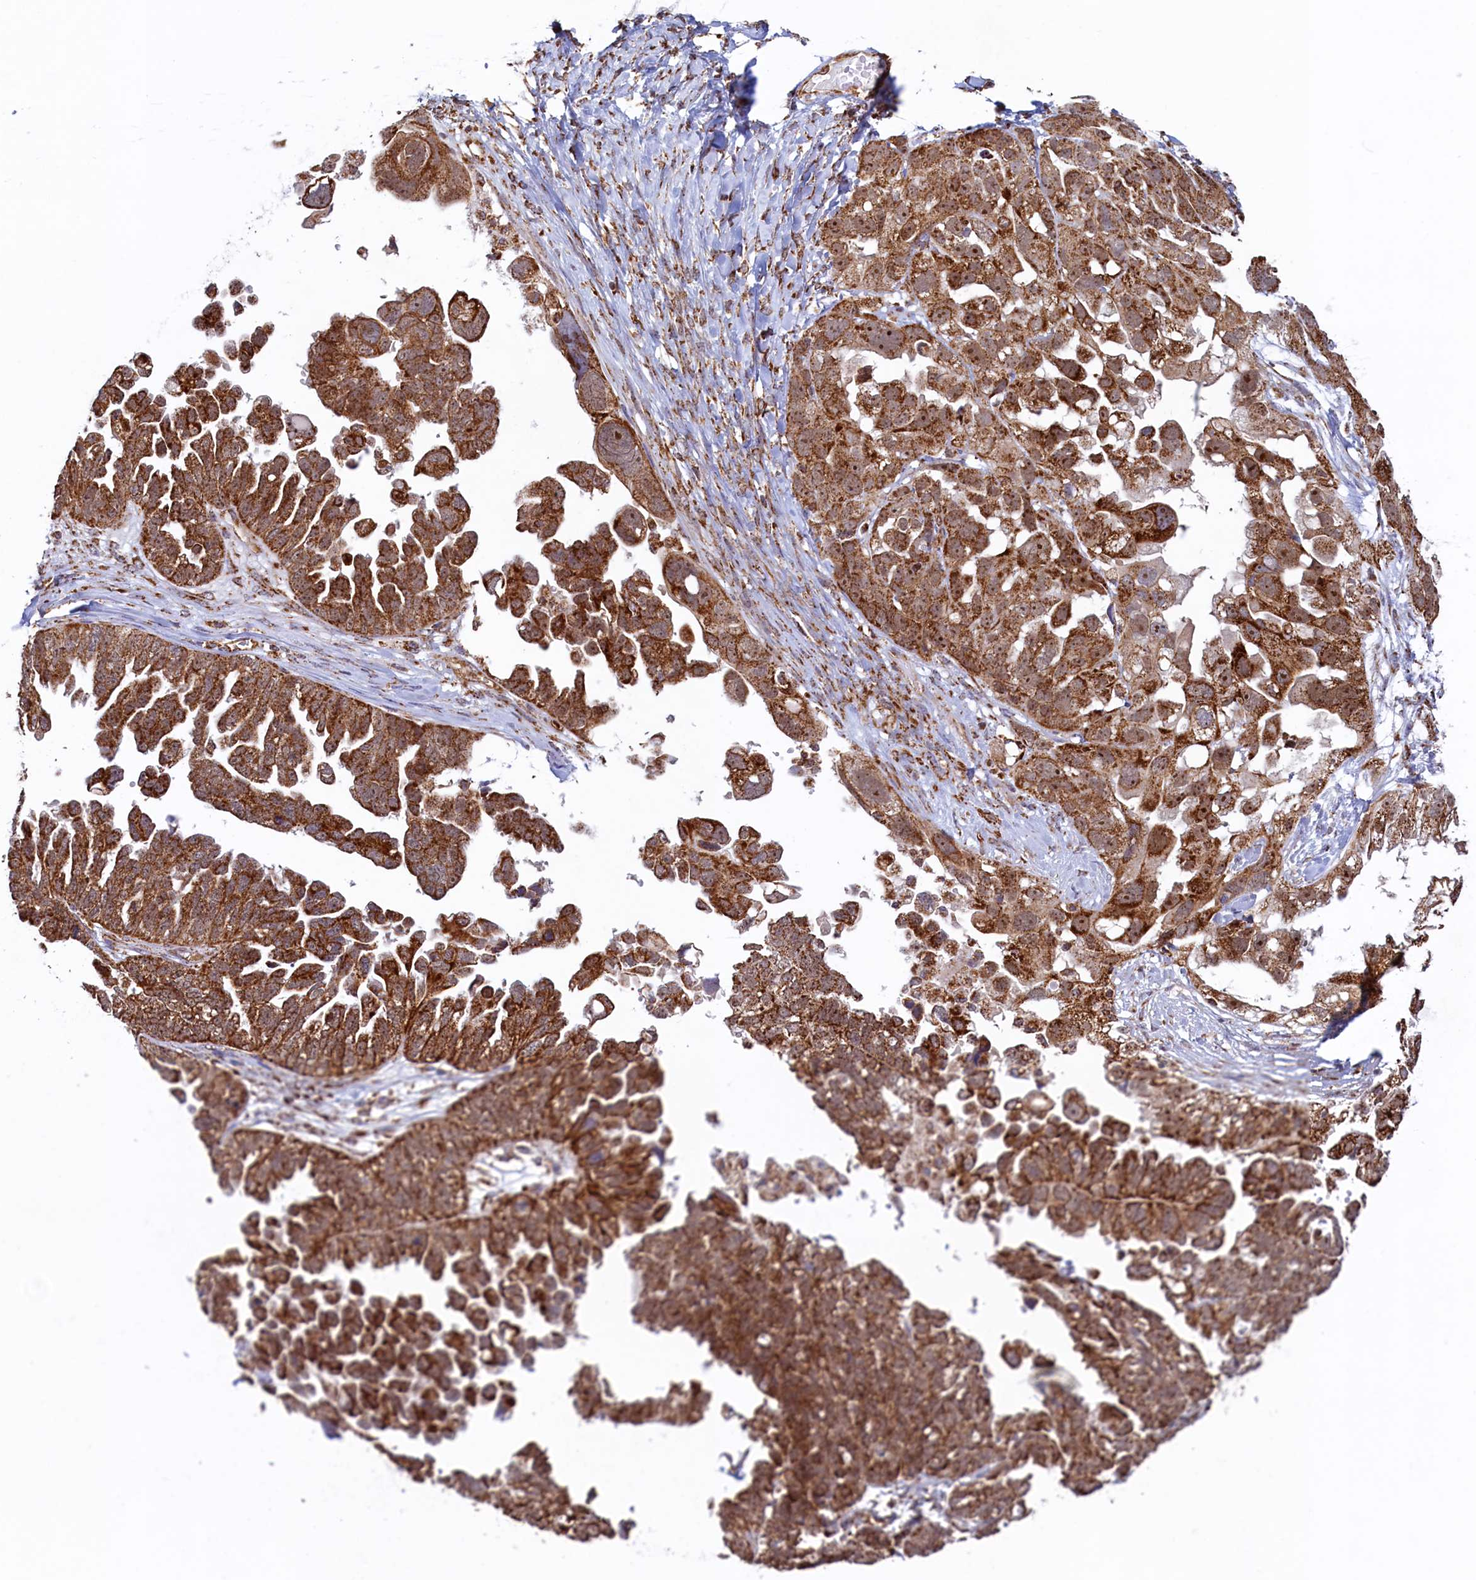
{"staining": {"intensity": "strong", "quantity": ">75%", "location": "cytoplasmic/membranous"}, "tissue": "ovarian cancer", "cell_type": "Tumor cells", "image_type": "cancer", "snomed": [{"axis": "morphology", "description": "Cystadenocarcinoma, serous, NOS"}, {"axis": "topography", "description": "Ovary"}], "caption": "Immunohistochemical staining of ovarian cancer demonstrates high levels of strong cytoplasmic/membranous protein positivity in about >75% of tumor cells.", "gene": "UBE3B", "patient": {"sex": "female", "age": 79}}